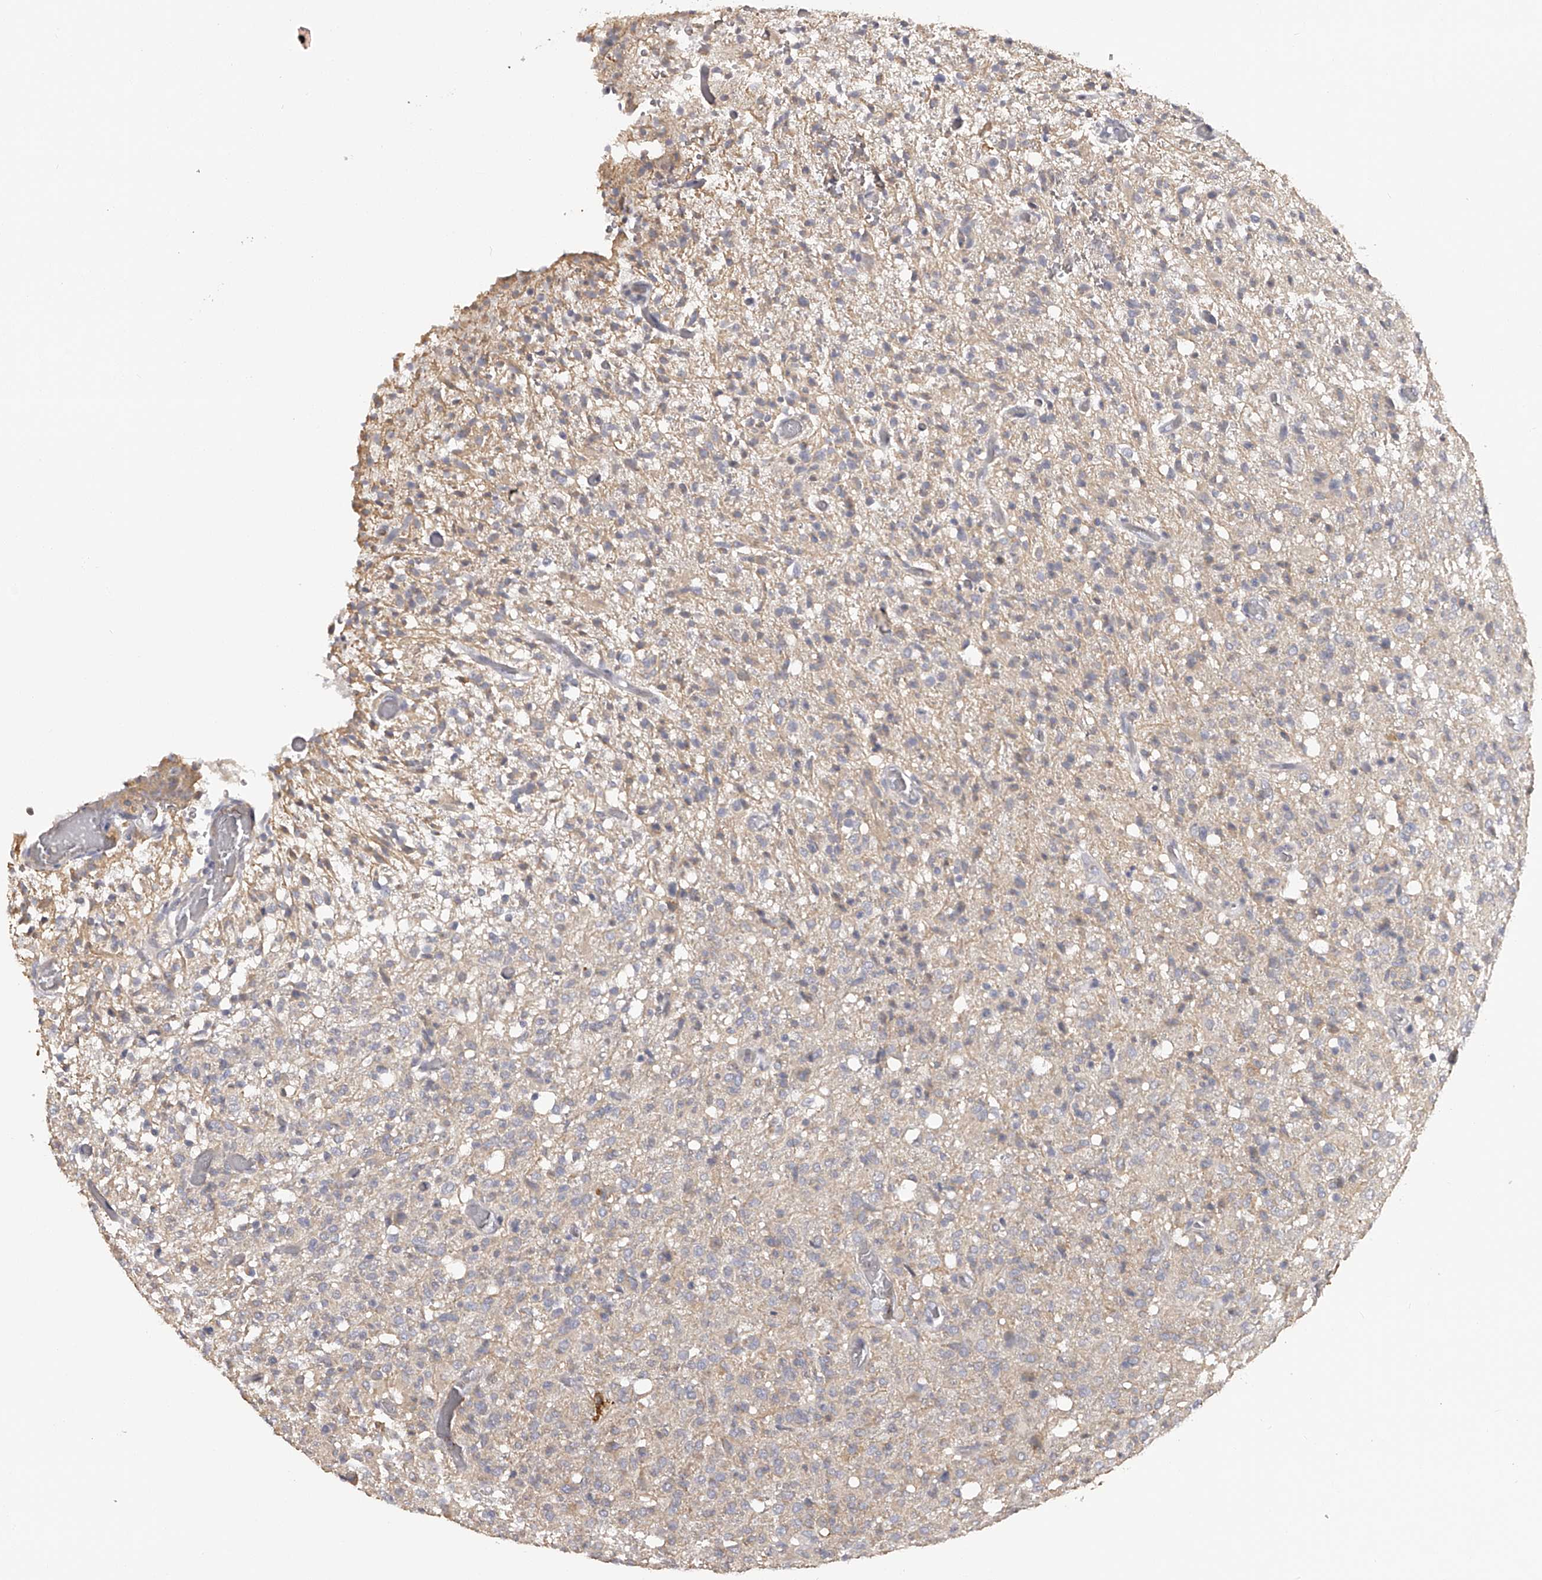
{"staining": {"intensity": "weak", "quantity": "<25%", "location": "cytoplasmic/membranous"}, "tissue": "glioma", "cell_type": "Tumor cells", "image_type": "cancer", "snomed": [{"axis": "morphology", "description": "Glioma, malignant, High grade"}, {"axis": "topography", "description": "Brain"}], "caption": "Malignant glioma (high-grade) was stained to show a protein in brown. There is no significant staining in tumor cells. The staining was performed using DAB (3,3'-diaminobenzidine) to visualize the protein expression in brown, while the nuclei were stained in blue with hematoxylin (Magnification: 20x).", "gene": "TNN", "patient": {"sex": "female", "age": 57}}